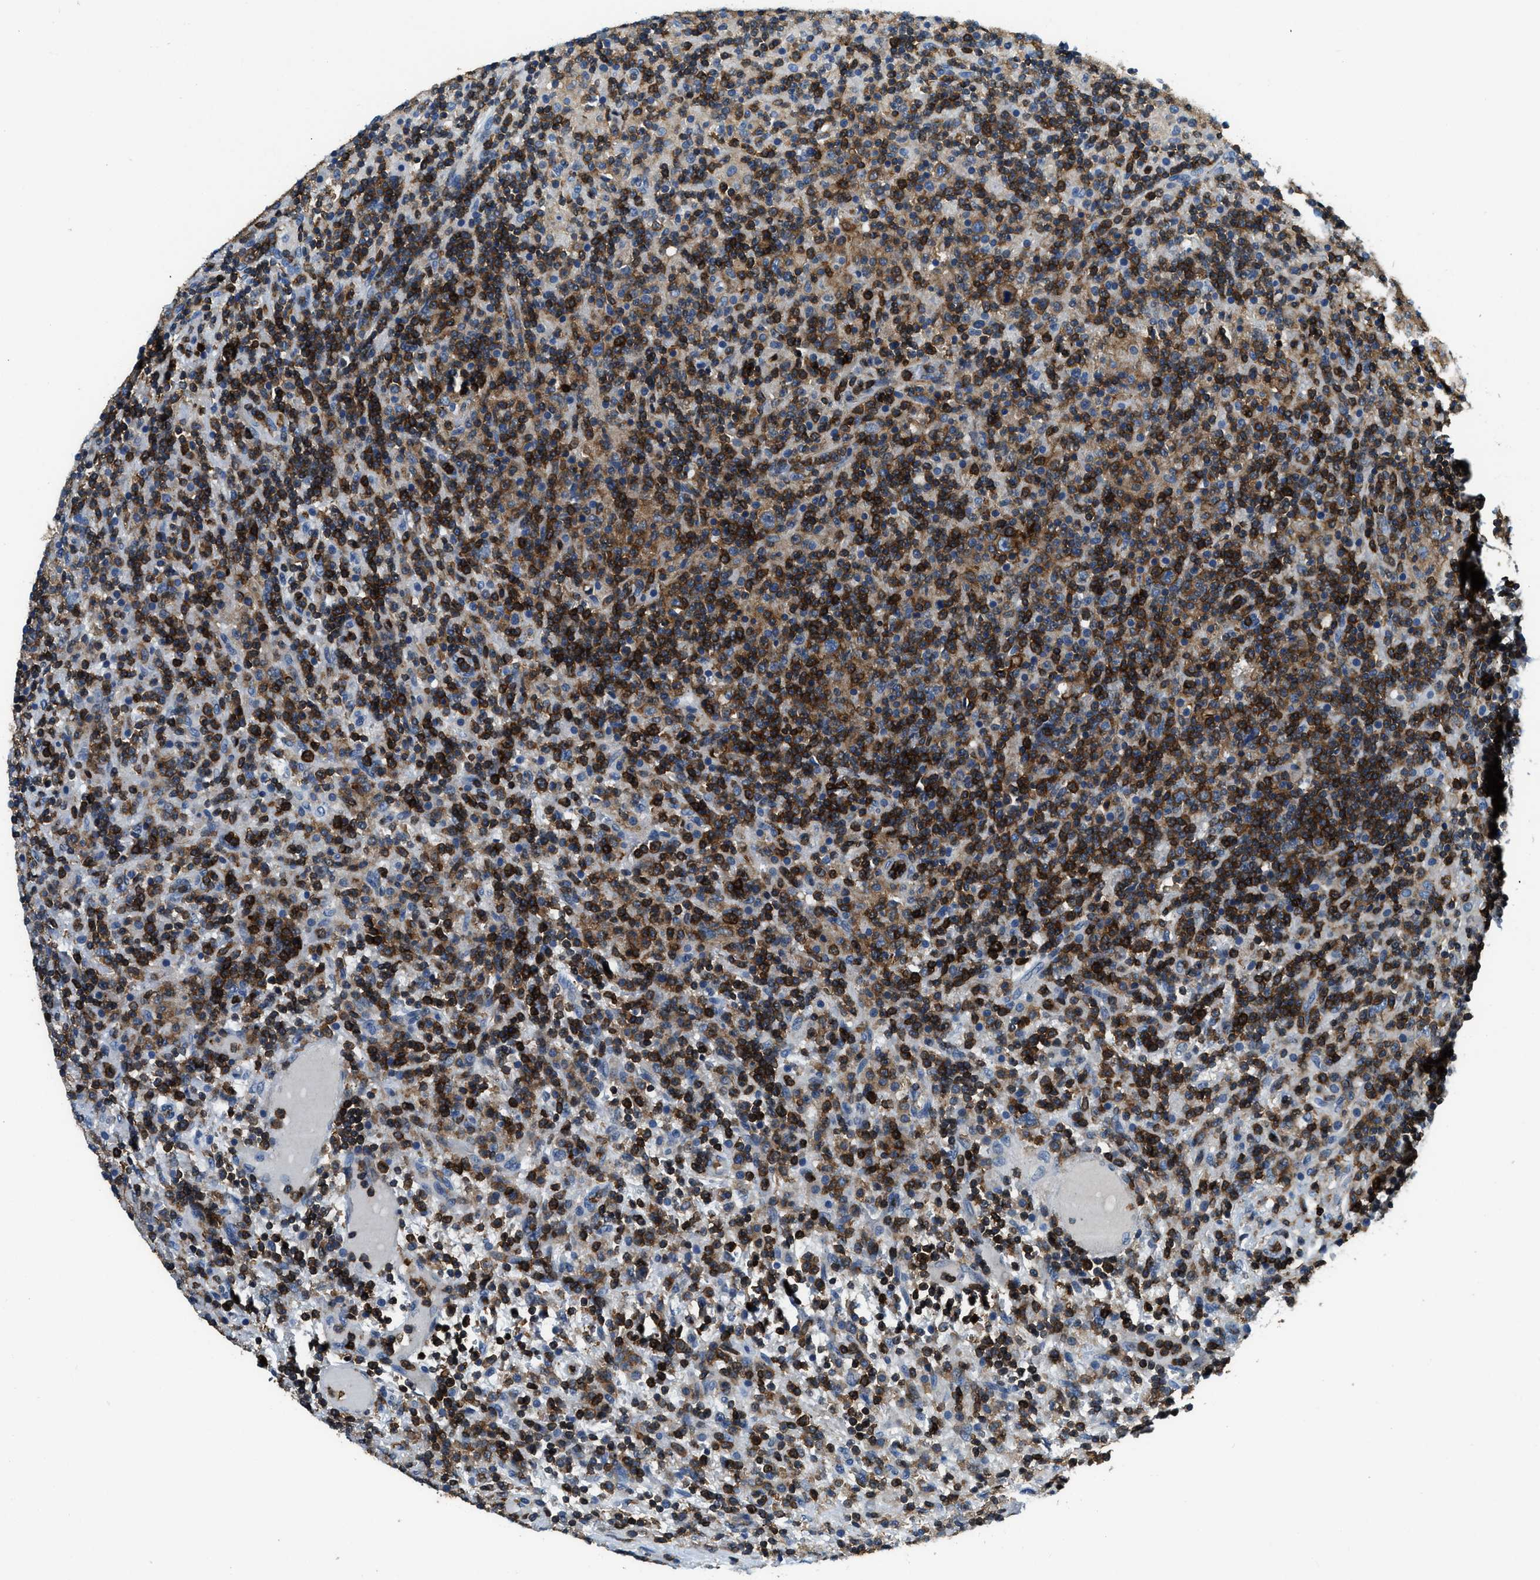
{"staining": {"intensity": "moderate", "quantity": ">75%", "location": "cytoplasmic/membranous"}, "tissue": "lymphoma", "cell_type": "Tumor cells", "image_type": "cancer", "snomed": [{"axis": "morphology", "description": "Hodgkin's disease, NOS"}, {"axis": "topography", "description": "Lymph node"}], "caption": "The image demonstrates immunohistochemical staining of lymphoma. There is moderate cytoplasmic/membranous positivity is appreciated in approximately >75% of tumor cells.", "gene": "MYO1G", "patient": {"sex": "male", "age": 70}}